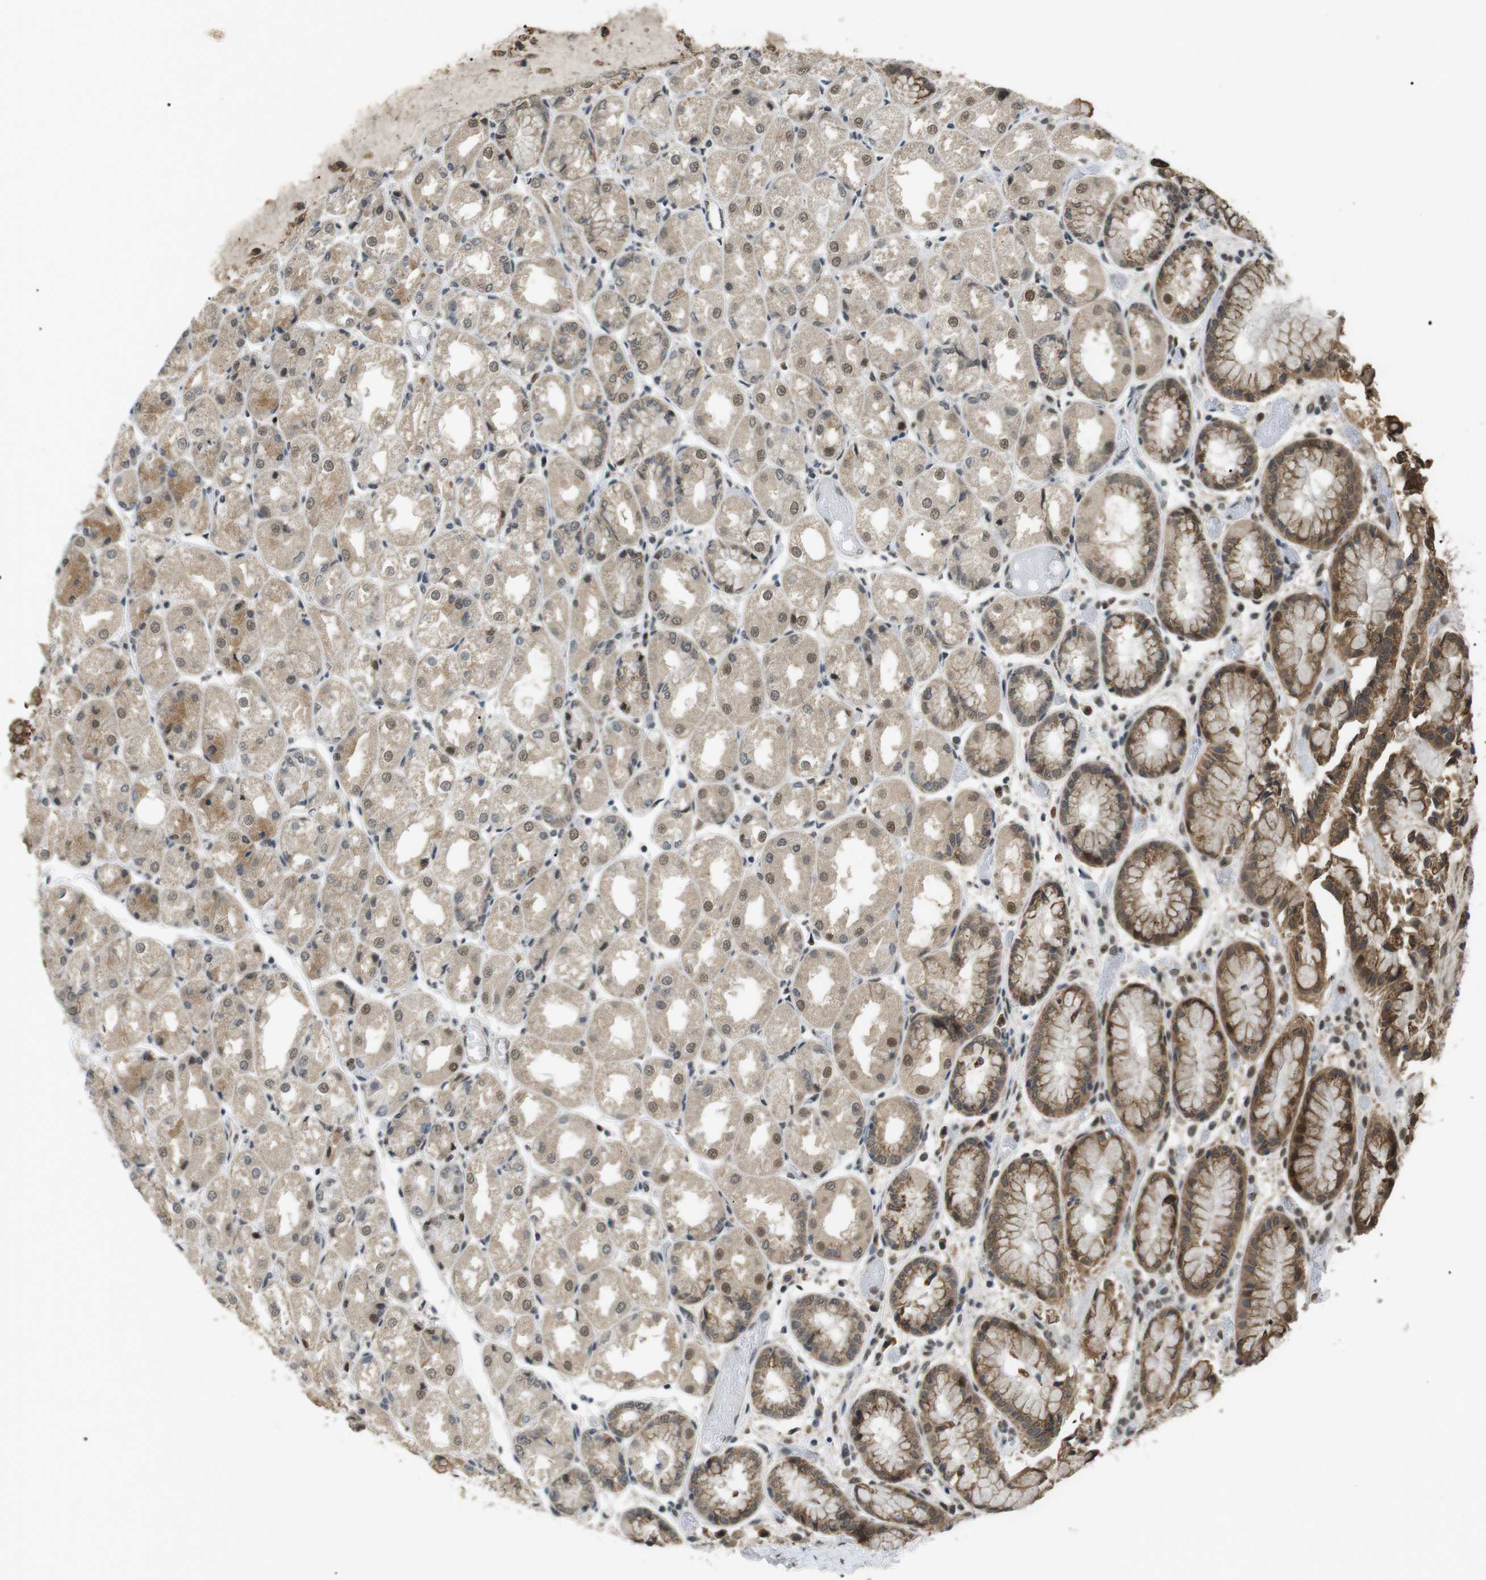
{"staining": {"intensity": "moderate", "quantity": ">75%", "location": "cytoplasmic/membranous,nuclear"}, "tissue": "stomach", "cell_type": "Glandular cells", "image_type": "normal", "snomed": [{"axis": "morphology", "description": "Normal tissue, NOS"}, {"axis": "topography", "description": "Stomach, upper"}], "caption": "Protein expression by IHC demonstrates moderate cytoplasmic/membranous,nuclear positivity in about >75% of glandular cells in benign stomach.", "gene": "ORAI3", "patient": {"sex": "male", "age": 72}}